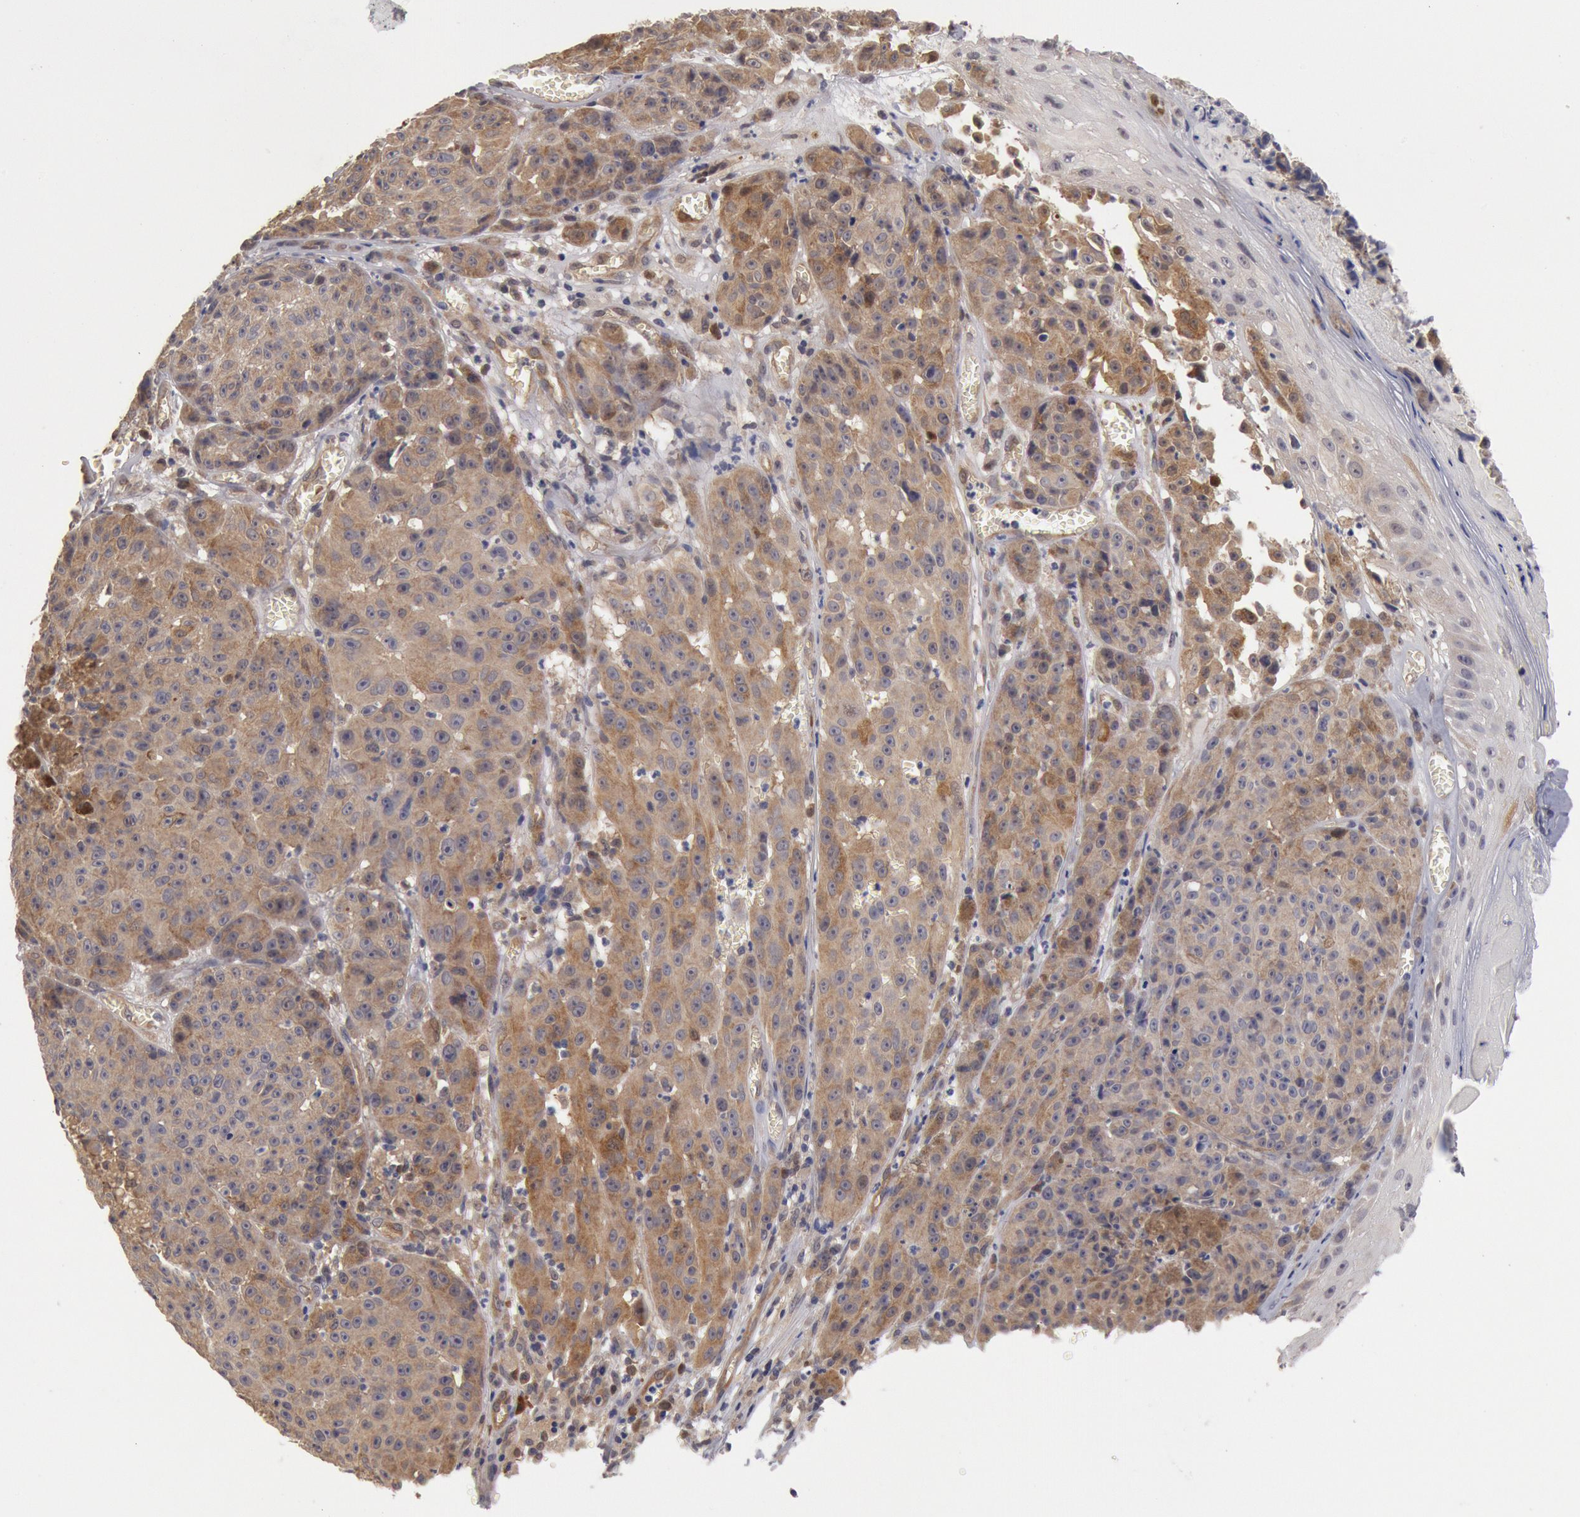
{"staining": {"intensity": "moderate", "quantity": ">75%", "location": "cytoplasmic/membranous"}, "tissue": "melanoma", "cell_type": "Tumor cells", "image_type": "cancer", "snomed": [{"axis": "morphology", "description": "Malignant melanoma, NOS"}, {"axis": "topography", "description": "Skin"}], "caption": "Immunohistochemistry (IHC) photomicrograph of human malignant melanoma stained for a protein (brown), which demonstrates medium levels of moderate cytoplasmic/membranous staining in approximately >75% of tumor cells.", "gene": "DNAJA1", "patient": {"sex": "male", "age": 64}}